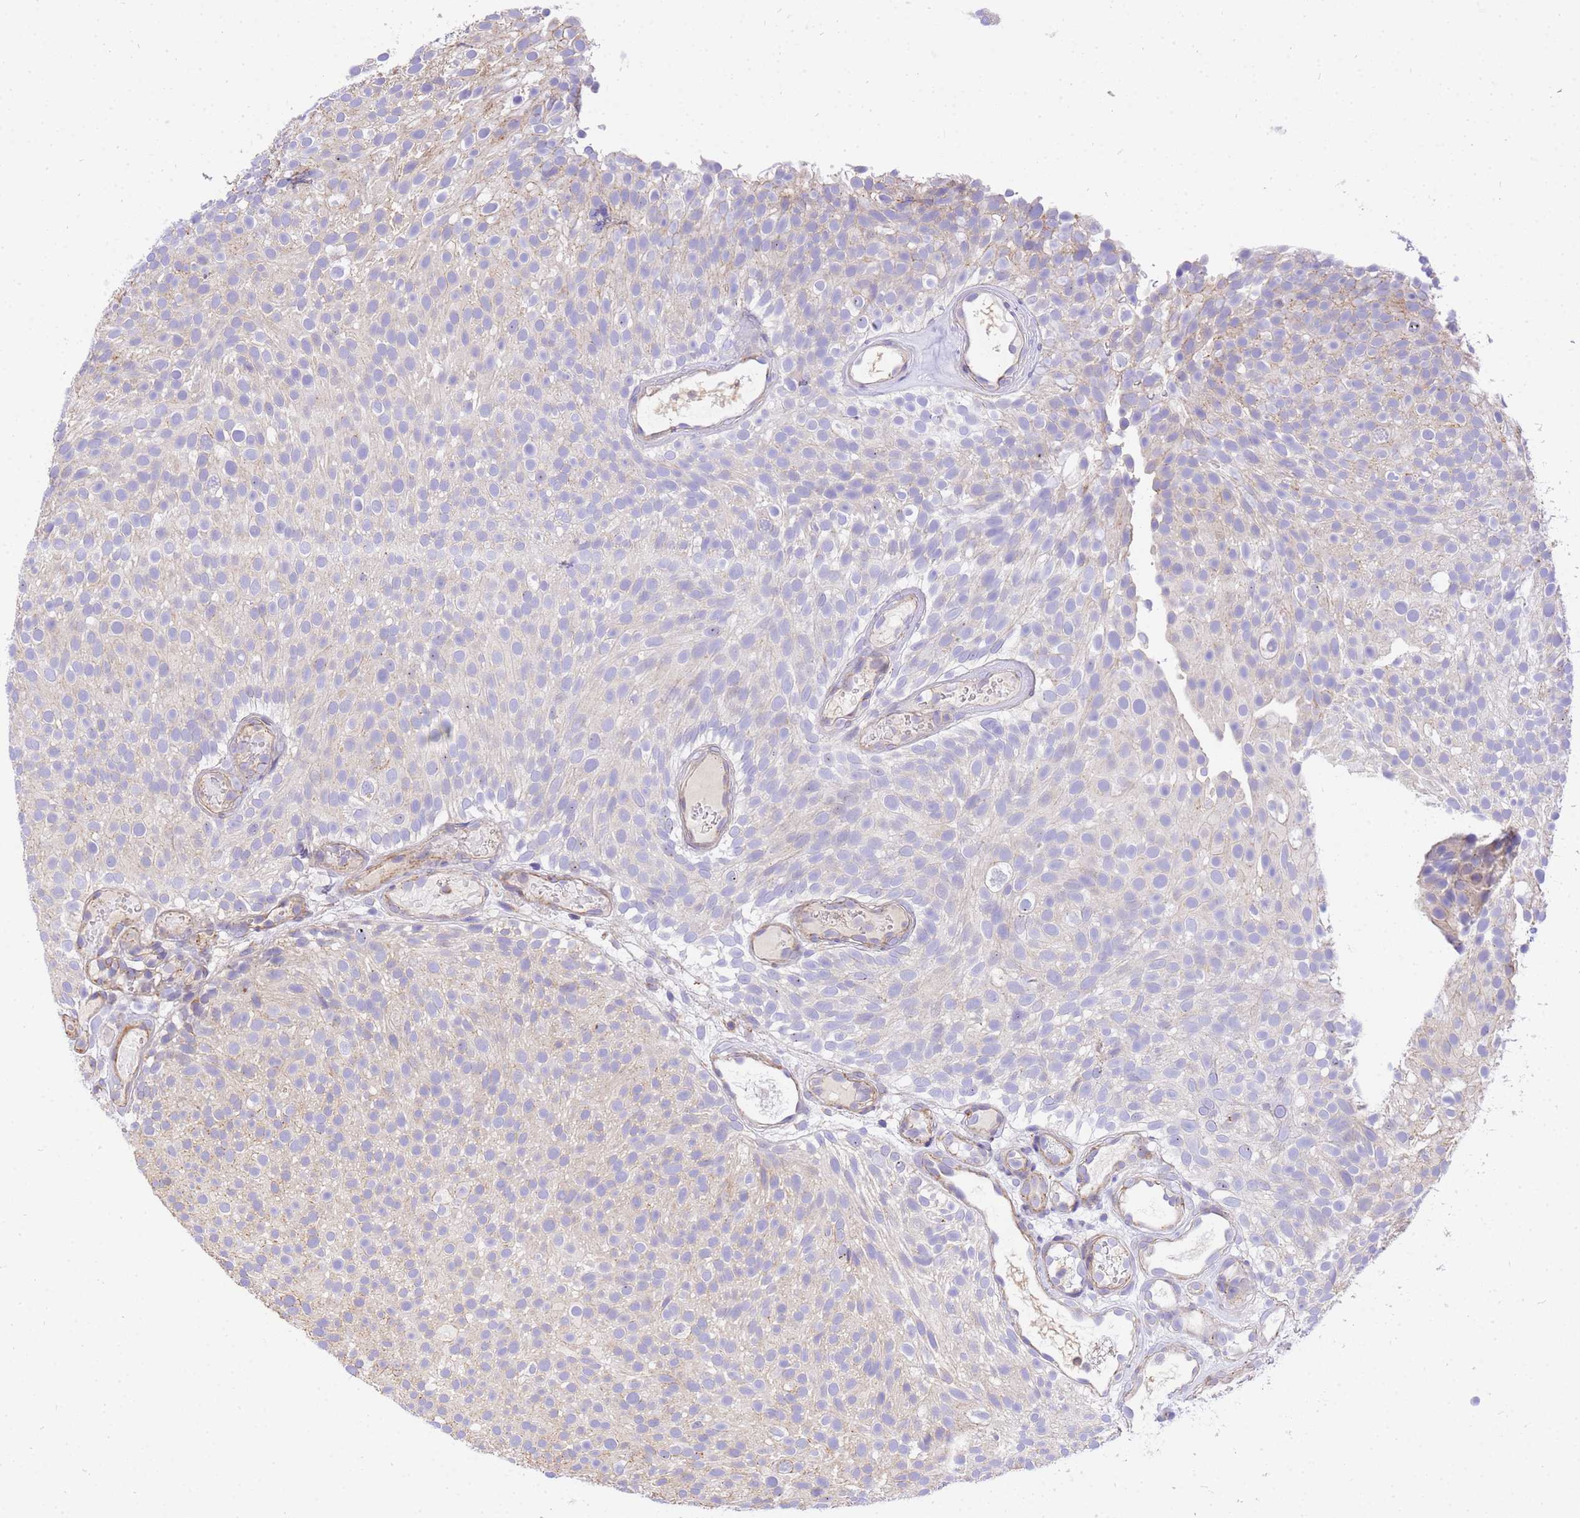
{"staining": {"intensity": "negative", "quantity": "none", "location": "none"}, "tissue": "urothelial cancer", "cell_type": "Tumor cells", "image_type": "cancer", "snomed": [{"axis": "morphology", "description": "Urothelial carcinoma, Low grade"}, {"axis": "topography", "description": "Urinary bladder"}], "caption": "Human urothelial cancer stained for a protein using immunohistochemistry (IHC) exhibits no expression in tumor cells.", "gene": "WDR64", "patient": {"sex": "male", "age": 78}}